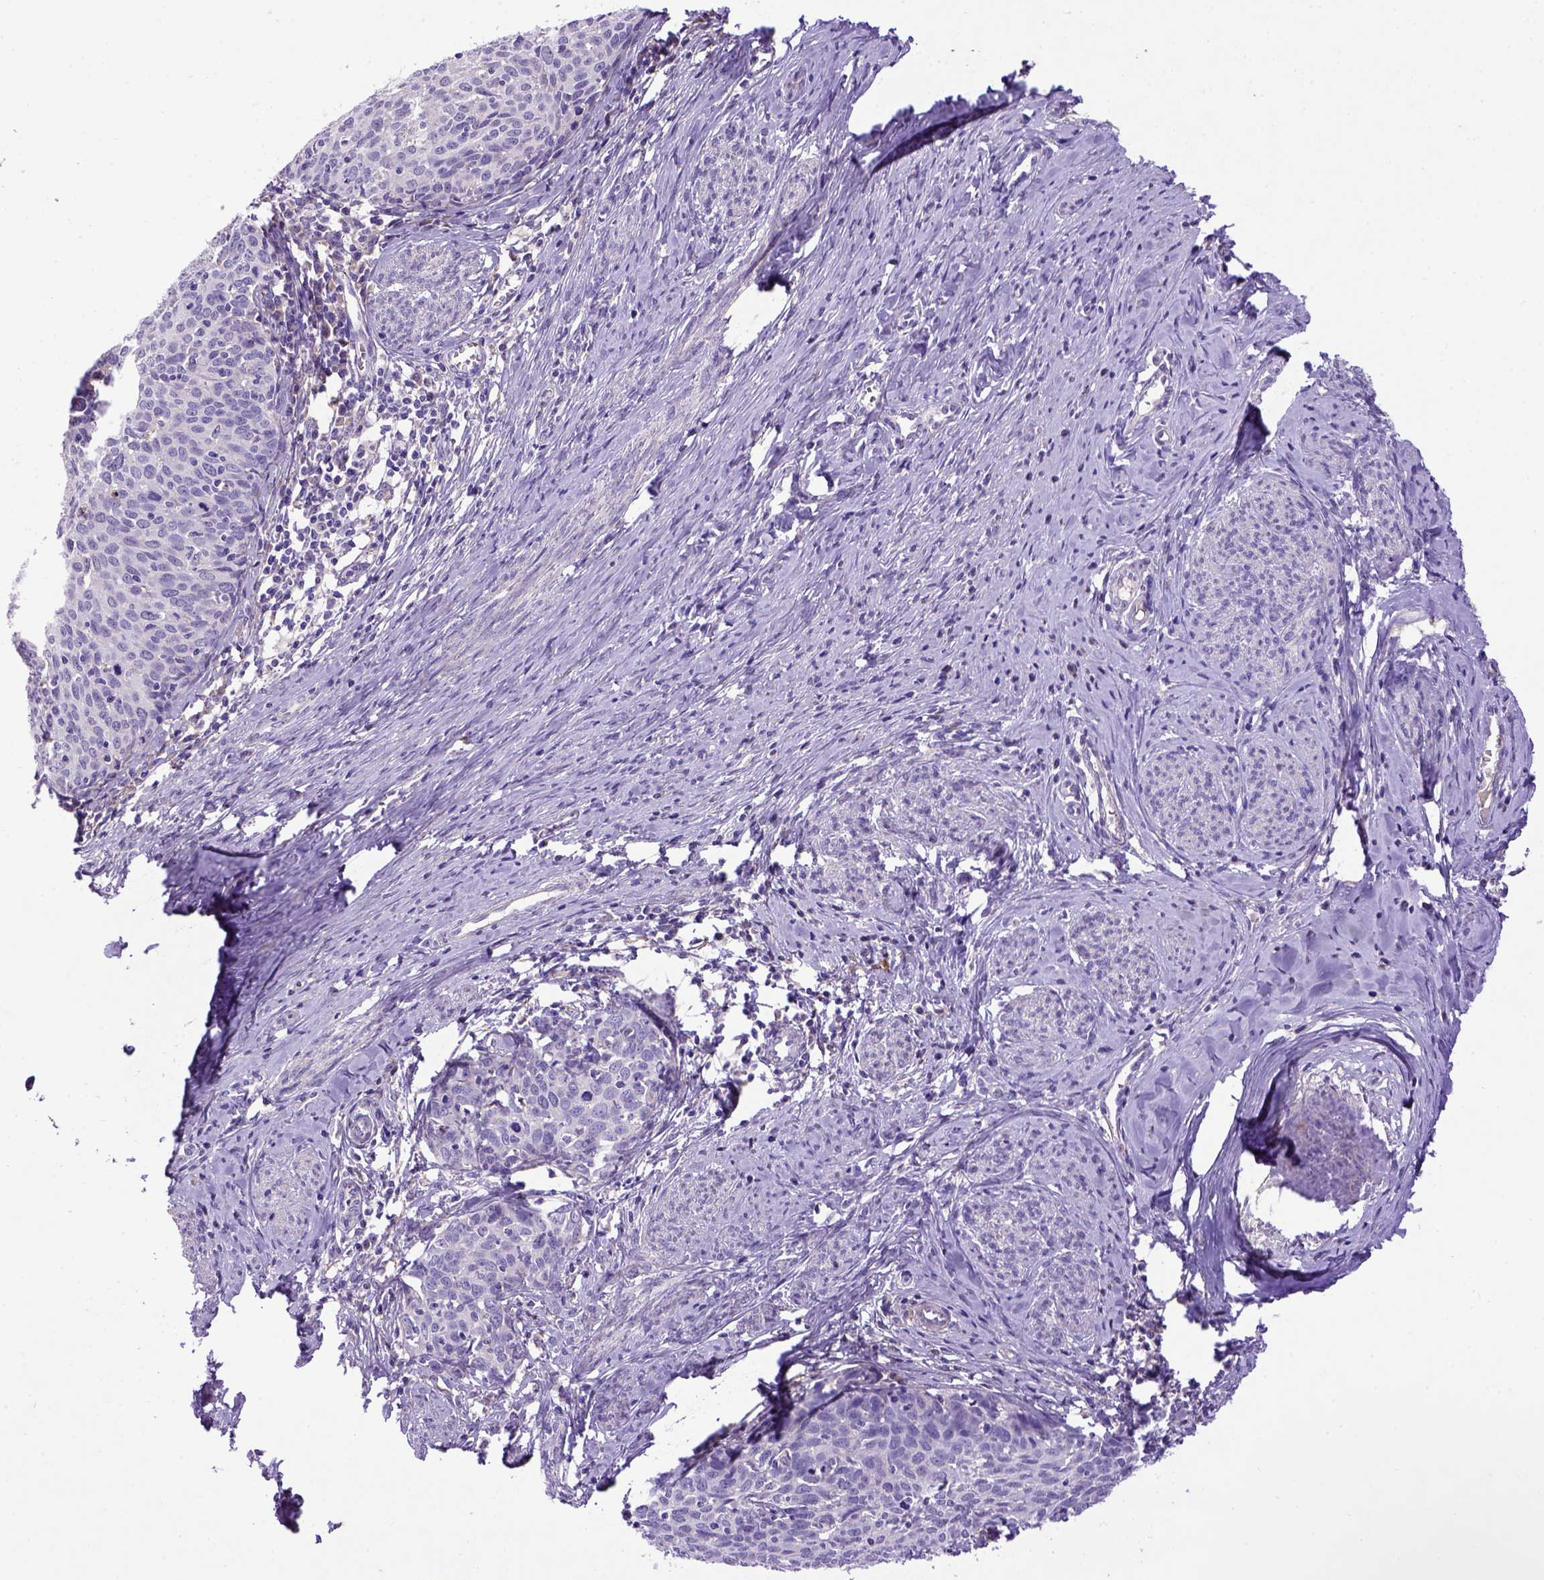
{"staining": {"intensity": "negative", "quantity": "none", "location": "none"}, "tissue": "cervical cancer", "cell_type": "Tumor cells", "image_type": "cancer", "snomed": [{"axis": "morphology", "description": "Squamous cell carcinoma, NOS"}, {"axis": "topography", "description": "Cervix"}], "caption": "IHC image of human cervical cancer (squamous cell carcinoma) stained for a protein (brown), which shows no positivity in tumor cells. Brightfield microscopy of IHC stained with DAB (brown) and hematoxylin (blue), captured at high magnification.", "gene": "ADAM12", "patient": {"sex": "female", "age": 62}}